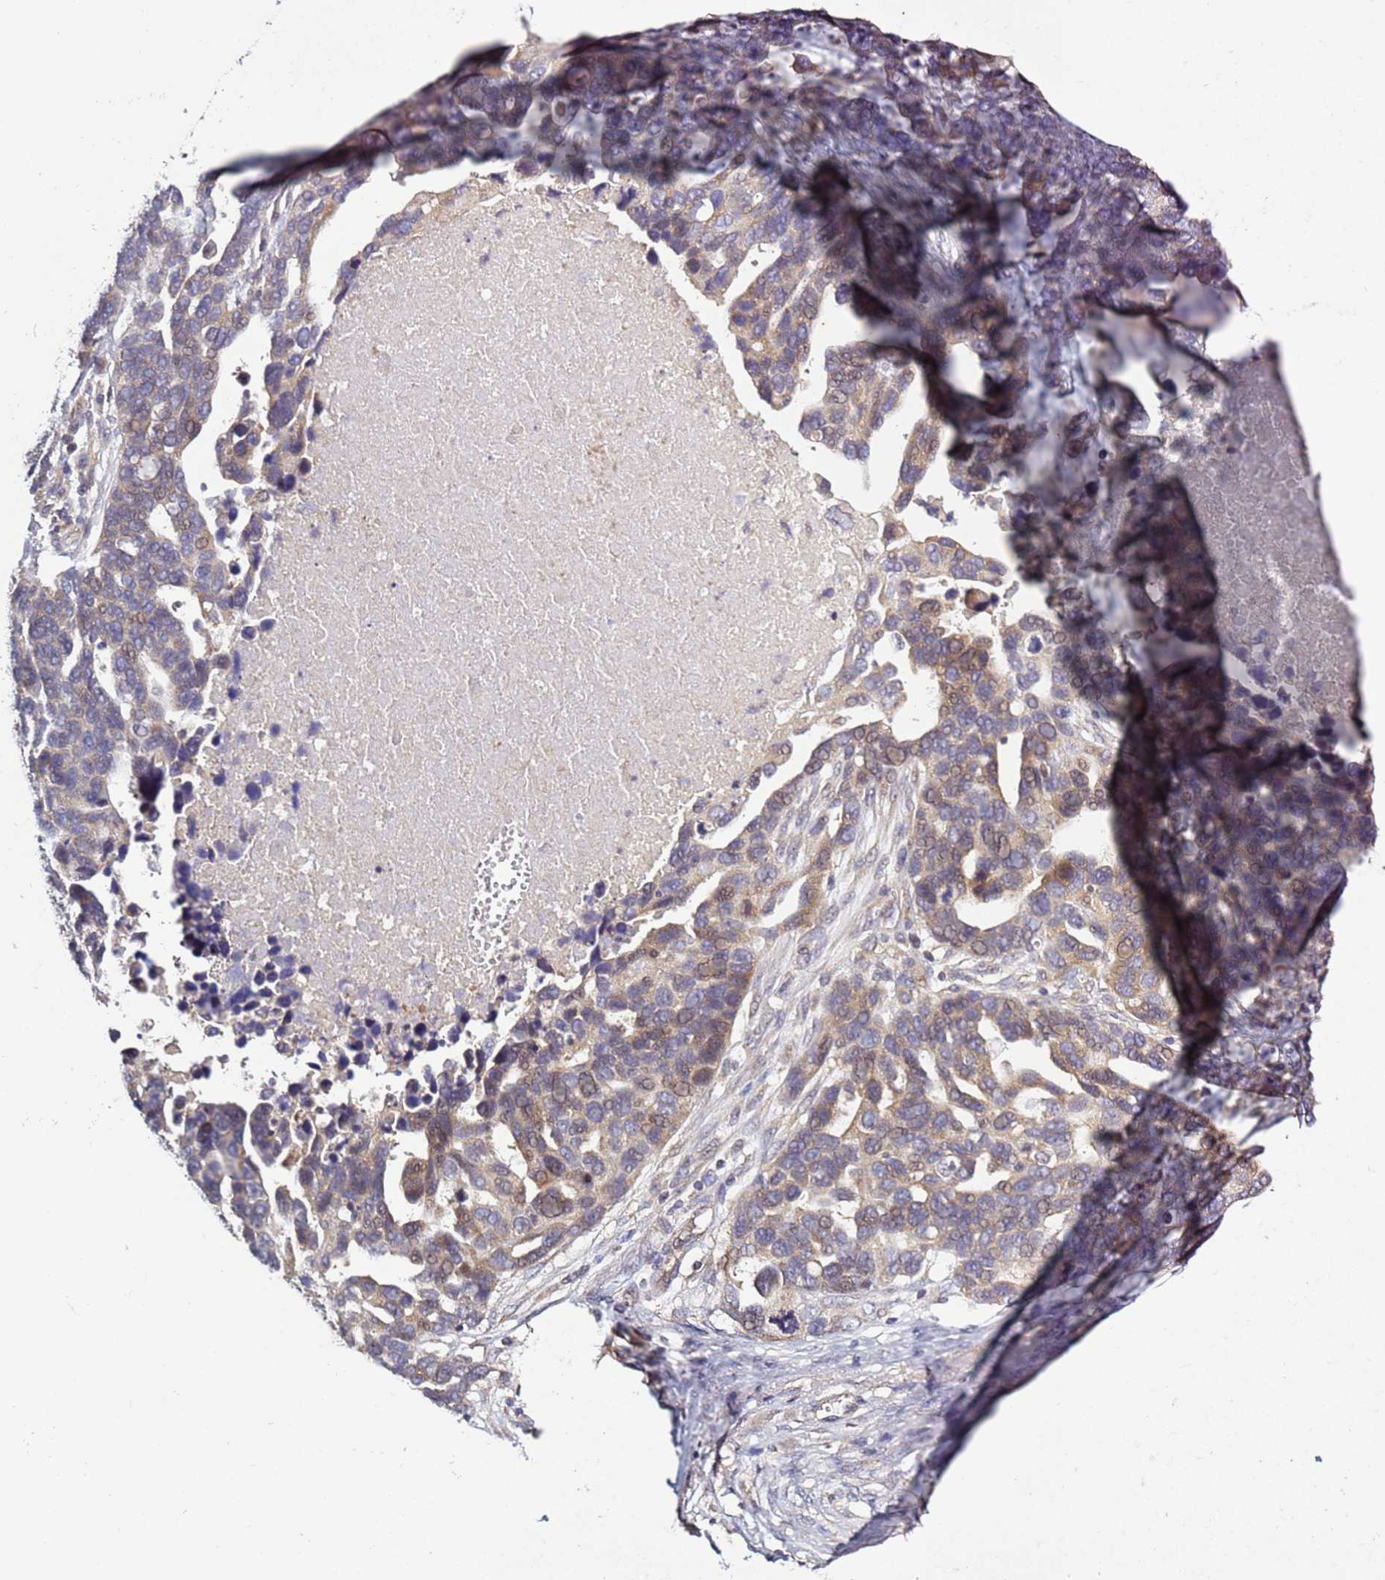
{"staining": {"intensity": "moderate", "quantity": "25%-75%", "location": "cytoplasmic/membranous"}, "tissue": "ovarian cancer", "cell_type": "Tumor cells", "image_type": "cancer", "snomed": [{"axis": "morphology", "description": "Cystadenocarcinoma, serous, NOS"}, {"axis": "topography", "description": "Ovary"}], "caption": "High-magnification brightfield microscopy of serous cystadenocarcinoma (ovarian) stained with DAB (brown) and counterstained with hematoxylin (blue). tumor cells exhibit moderate cytoplasmic/membranous staining is seen in about25%-75% of cells.", "gene": "P2RX7", "patient": {"sex": "female", "age": 54}}